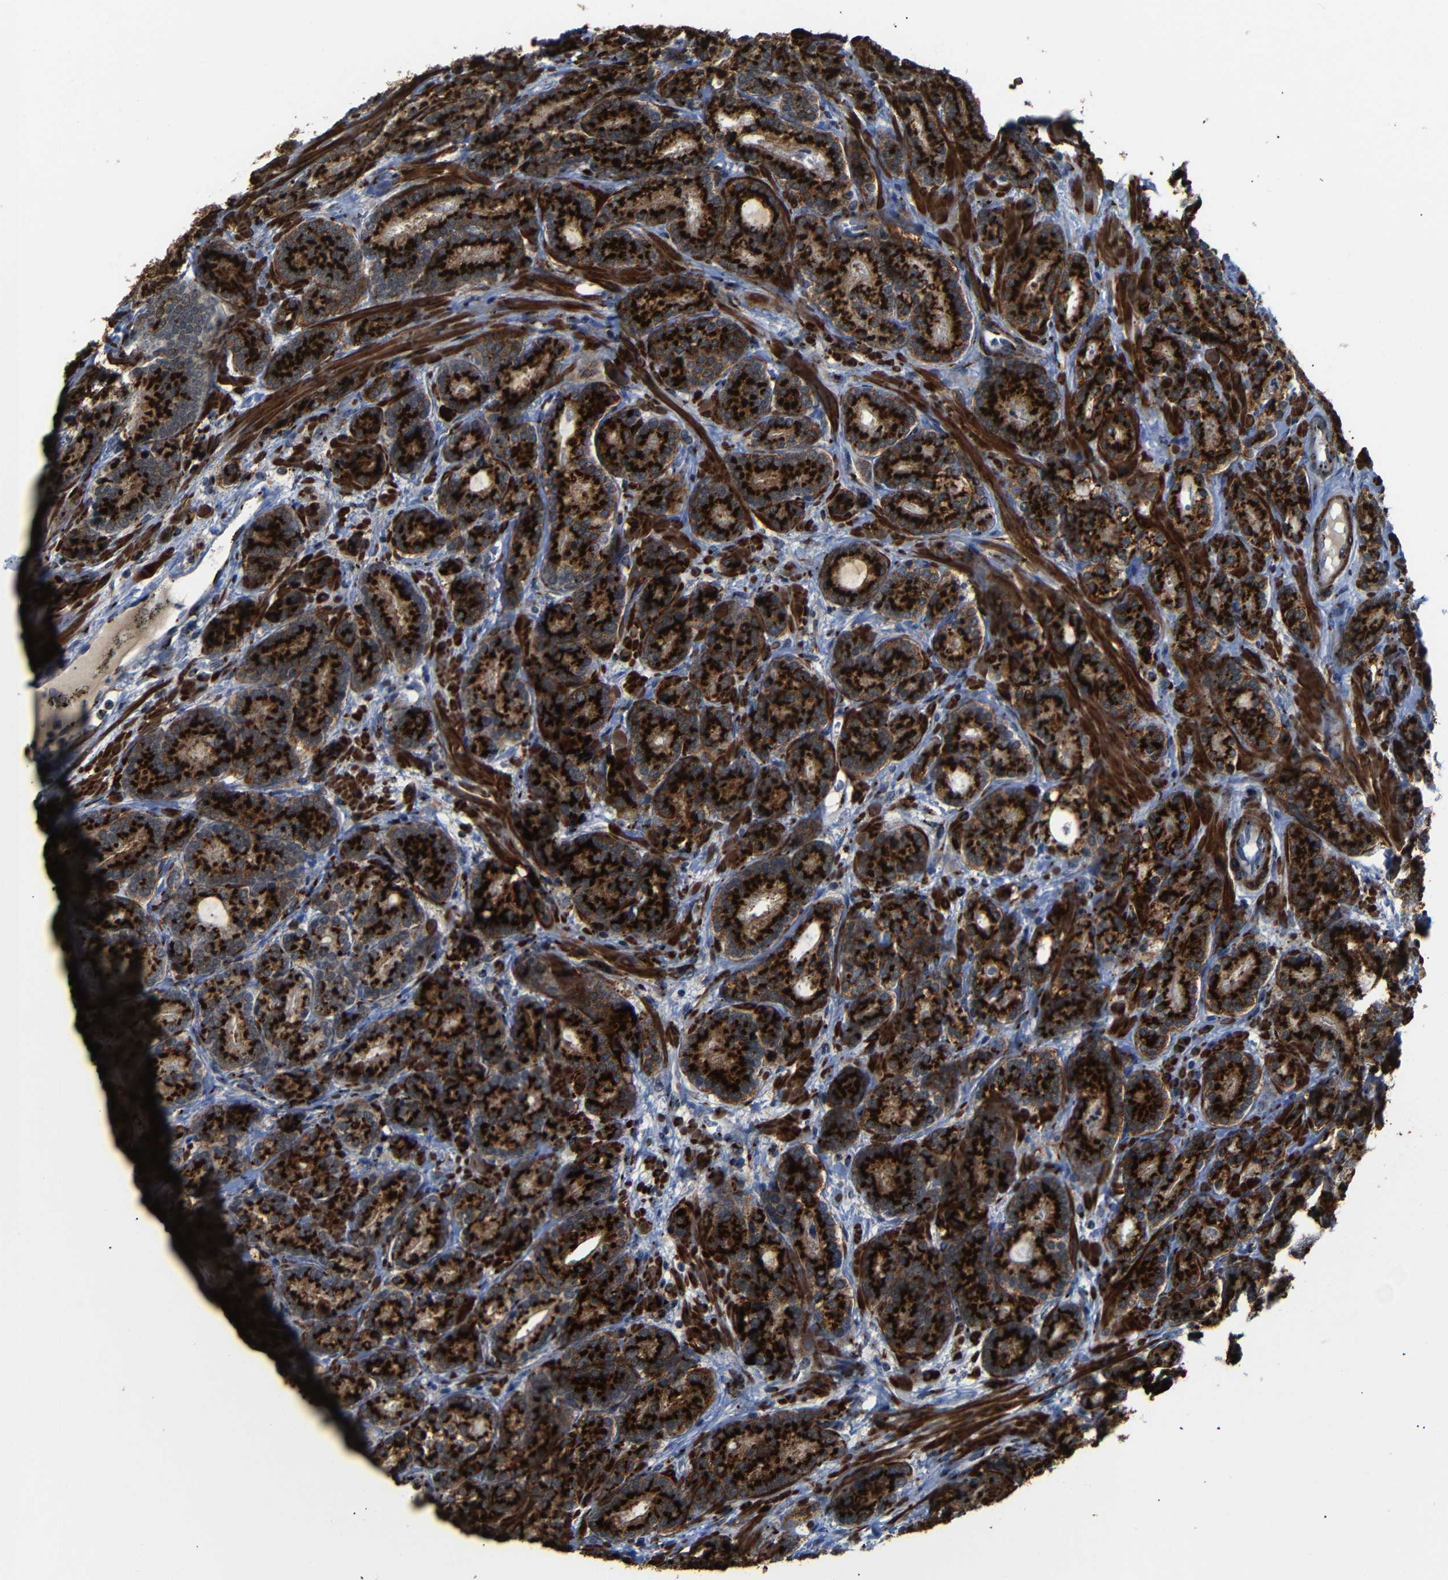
{"staining": {"intensity": "strong", "quantity": ">75%", "location": "cytoplasmic/membranous"}, "tissue": "prostate cancer", "cell_type": "Tumor cells", "image_type": "cancer", "snomed": [{"axis": "morphology", "description": "Adenocarcinoma, High grade"}, {"axis": "topography", "description": "Prostate"}], "caption": "A brown stain shows strong cytoplasmic/membranous positivity of a protein in human prostate adenocarcinoma (high-grade) tumor cells.", "gene": "TGOLN2", "patient": {"sex": "male", "age": 61}}